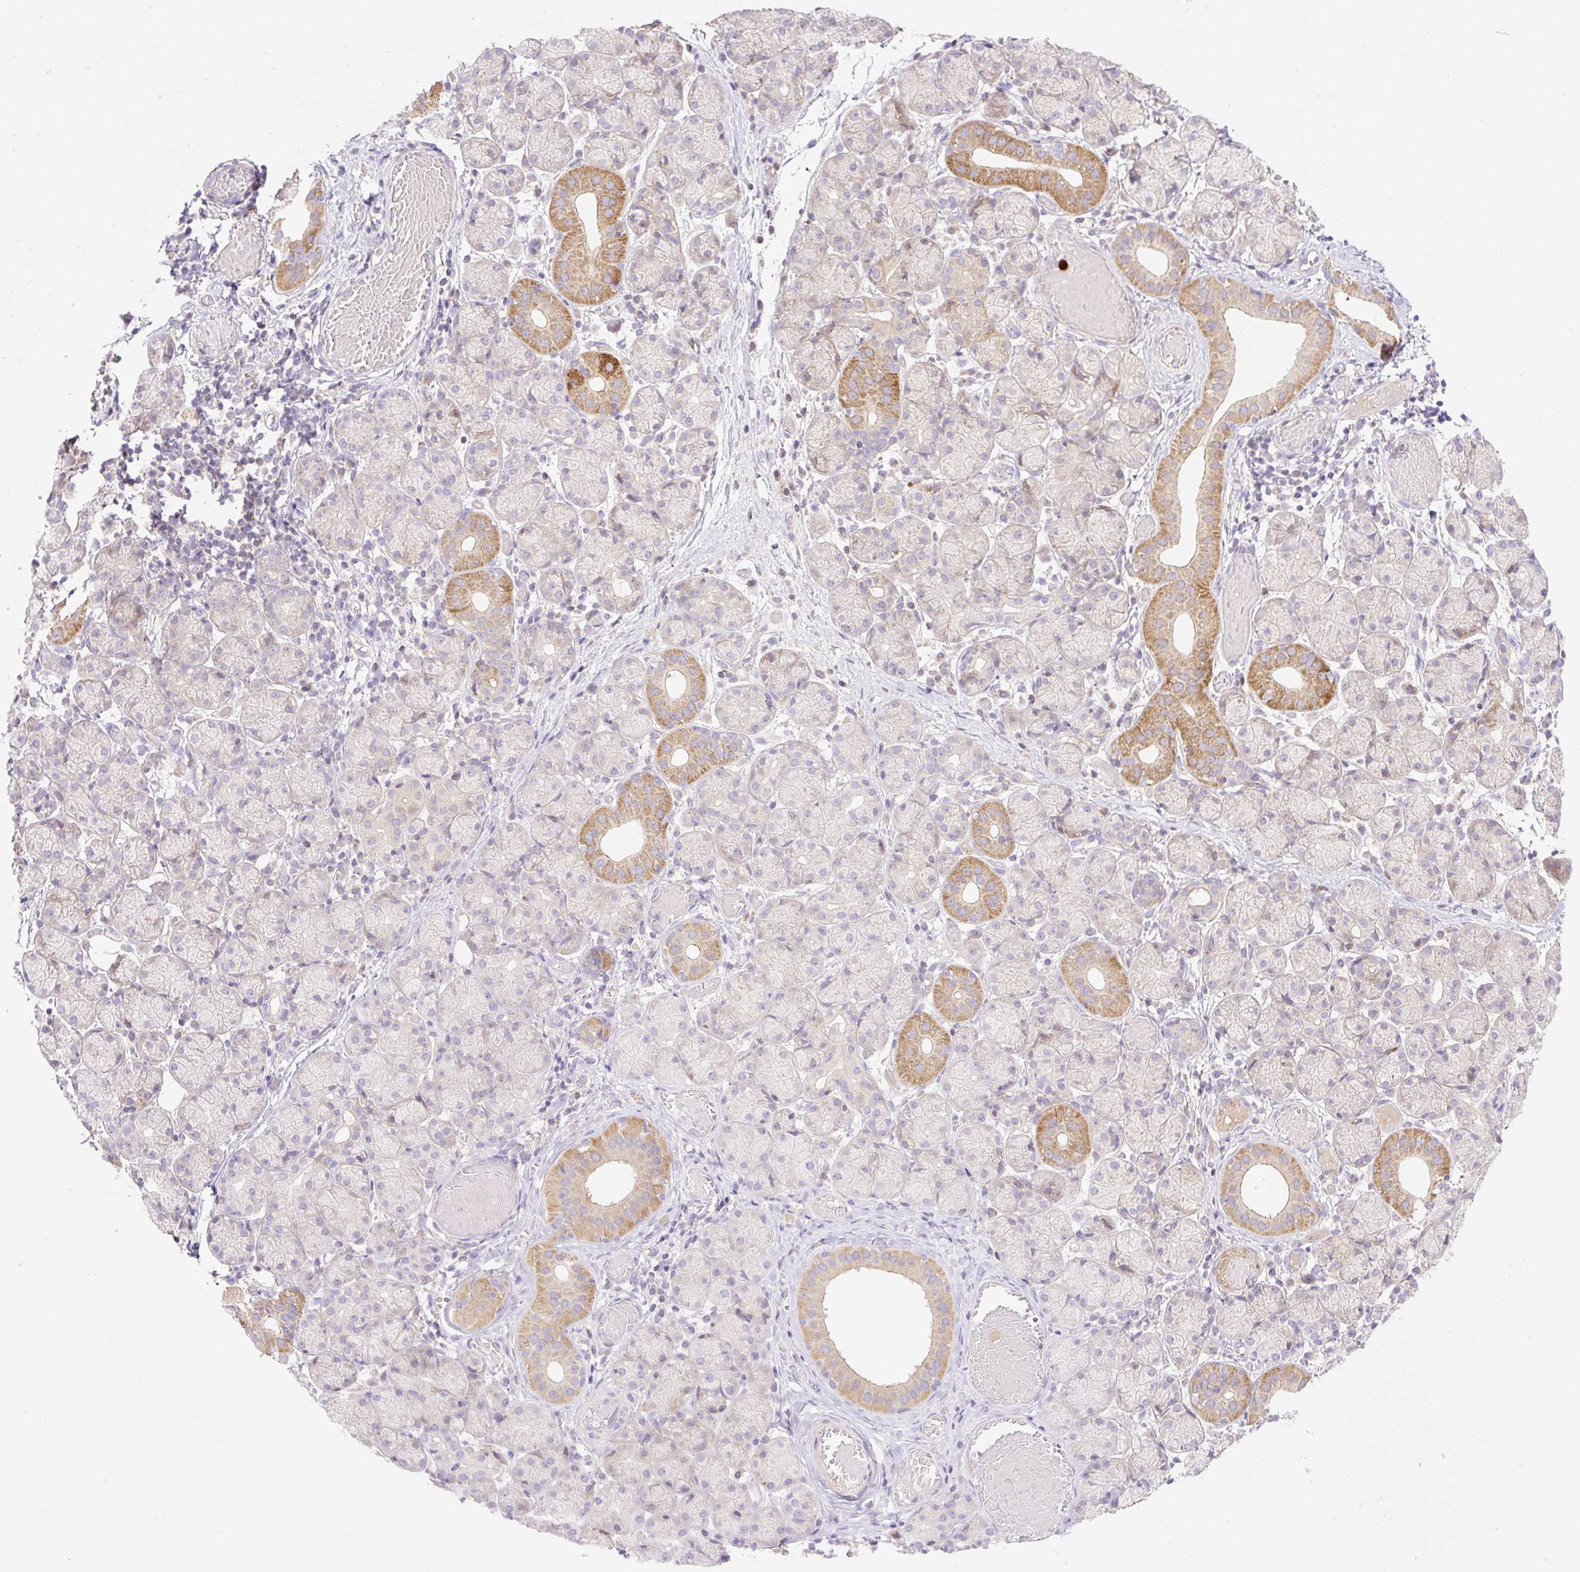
{"staining": {"intensity": "moderate", "quantity": "<25%", "location": "cytoplasmic/membranous"}, "tissue": "salivary gland", "cell_type": "Glandular cells", "image_type": "normal", "snomed": [{"axis": "morphology", "description": "Normal tissue, NOS"}, {"axis": "topography", "description": "Salivary gland"}], "caption": "Immunohistochemistry (IHC) histopathology image of benign salivary gland: human salivary gland stained using immunohistochemistry (IHC) shows low levels of moderate protein expression localized specifically in the cytoplasmic/membranous of glandular cells, appearing as a cytoplasmic/membranous brown color.", "gene": "VPS25", "patient": {"sex": "female", "age": 24}}